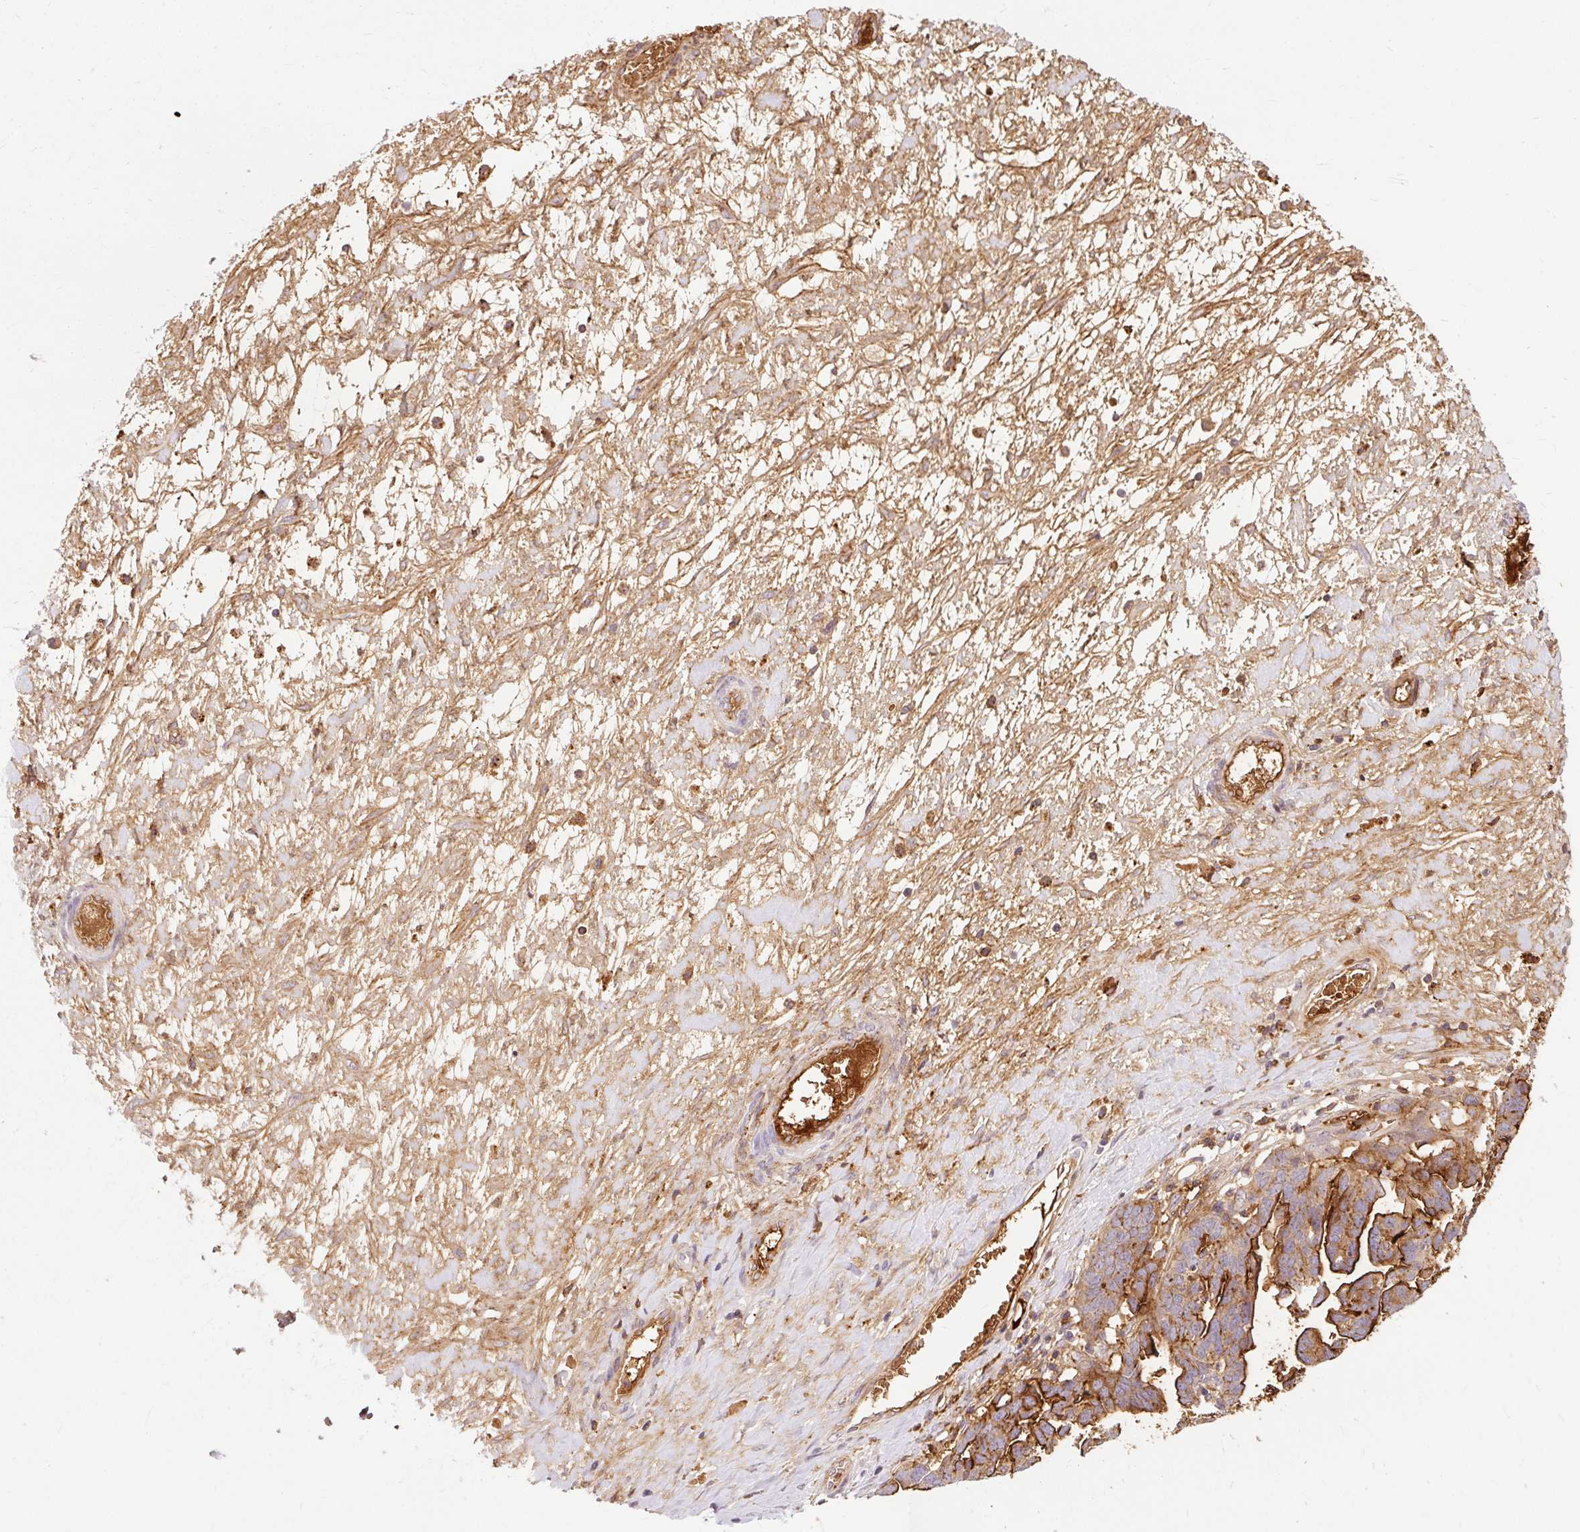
{"staining": {"intensity": "strong", "quantity": "25%-75%", "location": "cytoplasmic/membranous"}, "tissue": "ovarian cancer", "cell_type": "Tumor cells", "image_type": "cancer", "snomed": [{"axis": "morphology", "description": "Cystadenocarcinoma, serous, NOS"}, {"axis": "topography", "description": "Ovary"}], "caption": "A brown stain highlights strong cytoplasmic/membranous staining of a protein in ovarian cancer tumor cells.", "gene": "CEBPZ", "patient": {"sex": "female", "age": 54}}